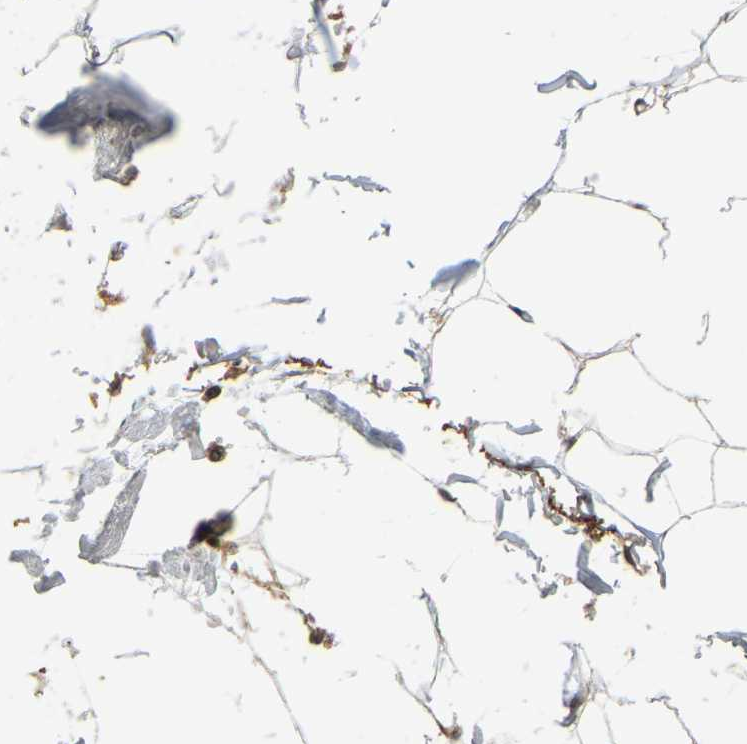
{"staining": {"intensity": "moderate", "quantity": ">75%", "location": "cytoplasmic/membranous,nuclear"}, "tissue": "adipose tissue", "cell_type": "Adipocytes", "image_type": "normal", "snomed": [{"axis": "morphology", "description": "Normal tissue, NOS"}, {"axis": "morphology", "description": "Adenocarcinoma, NOS"}, {"axis": "topography", "description": "Colon"}, {"axis": "topography", "description": "Peripheral nerve tissue"}], "caption": "Adipose tissue stained with DAB (3,3'-diaminobenzidine) IHC reveals medium levels of moderate cytoplasmic/membranous,nuclear expression in about >75% of adipocytes. The protein of interest is stained brown, and the nuclei are stained in blue (DAB (3,3'-diaminobenzidine) IHC with brightfield microscopy, high magnification).", "gene": "BRF2", "patient": {"sex": "male", "age": 14}}